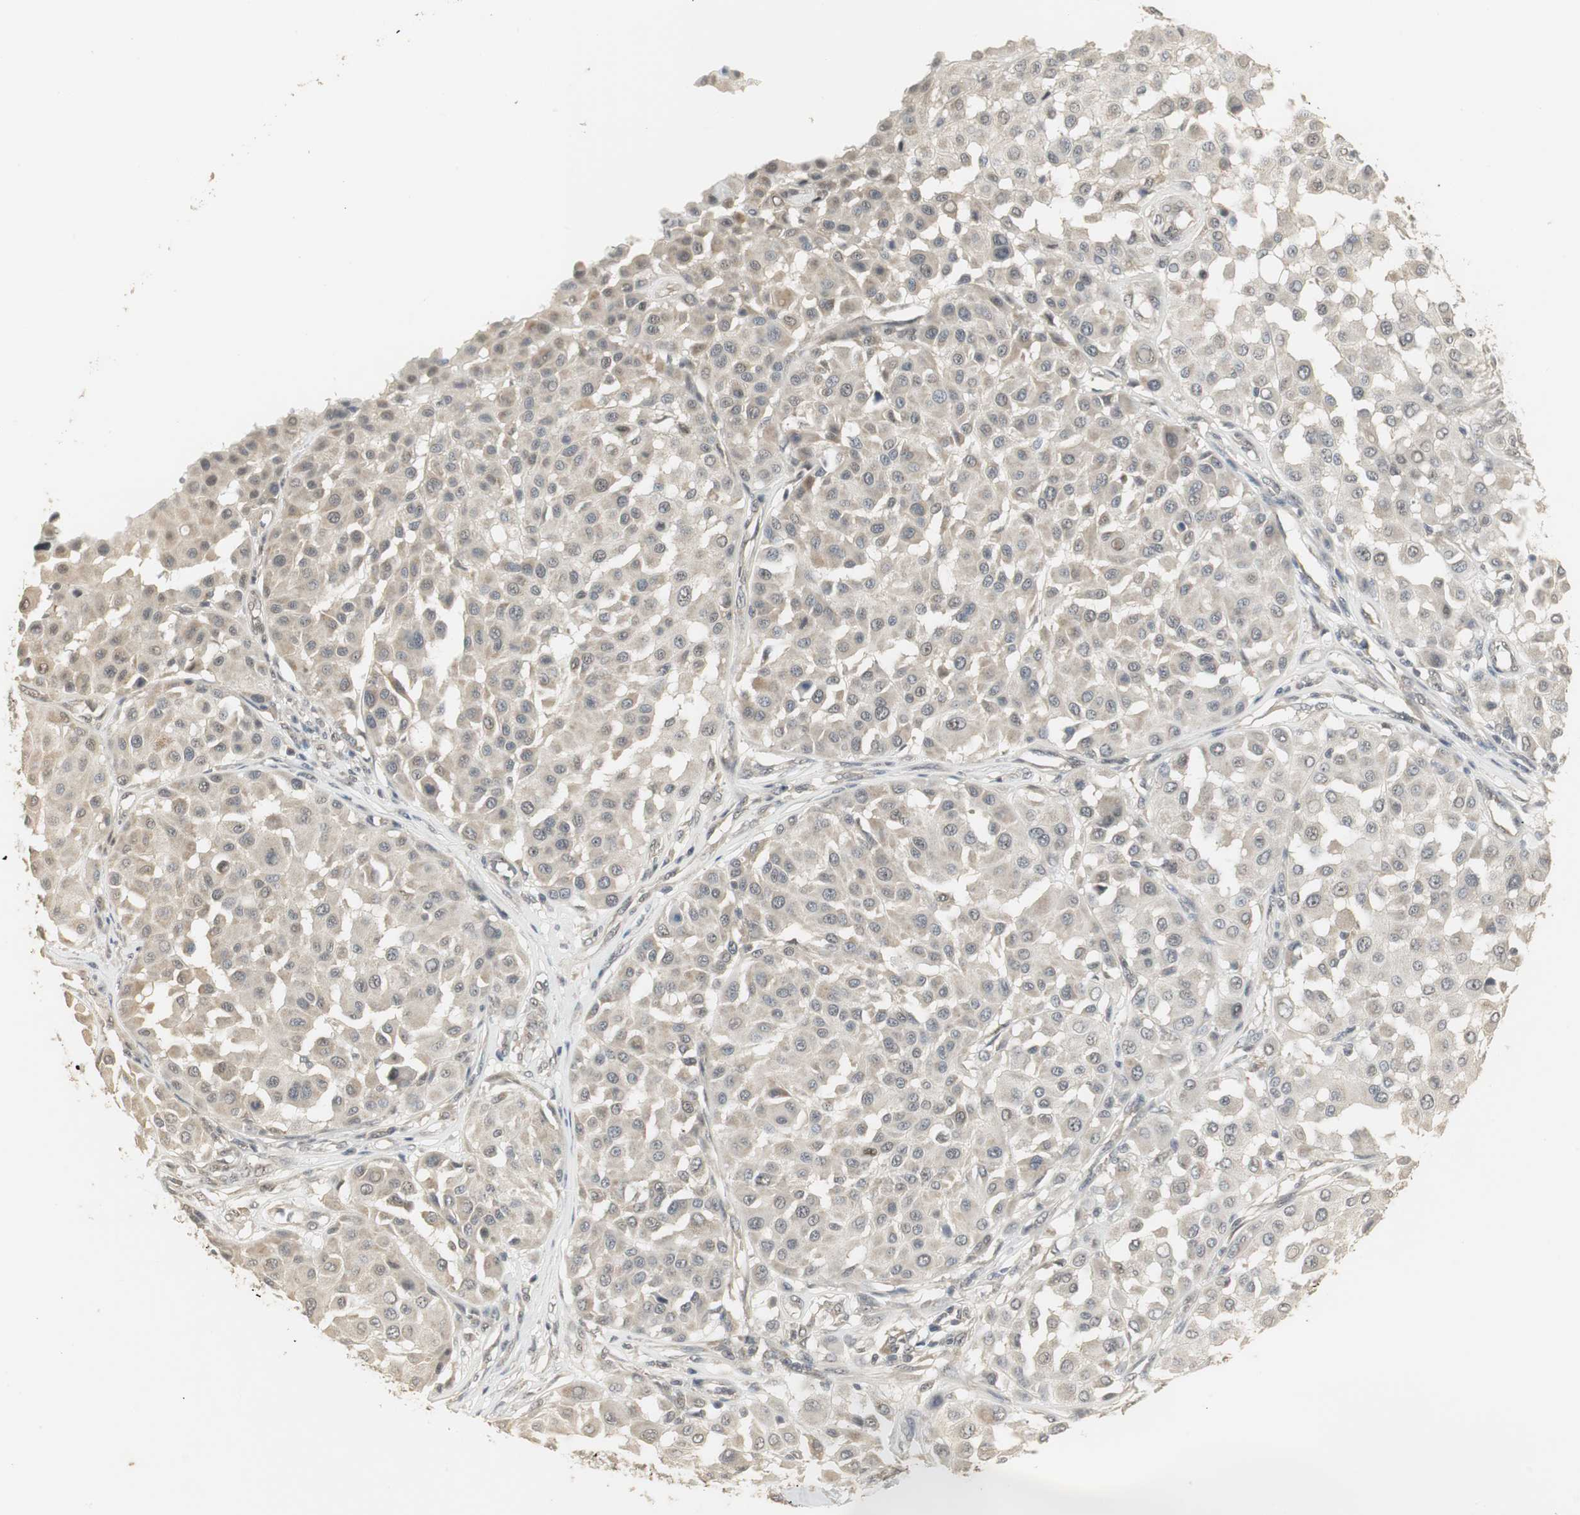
{"staining": {"intensity": "weak", "quantity": "25%-75%", "location": "nuclear"}, "tissue": "melanoma", "cell_type": "Tumor cells", "image_type": "cancer", "snomed": [{"axis": "morphology", "description": "Malignant melanoma, Metastatic site"}, {"axis": "topography", "description": "Soft tissue"}], "caption": "Protein analysis of malignant melanoma (metastatic site) tissue exhibits weak nuclear expression in approximately 25%-75% of tumor cells. (IHC, brightfield microscopy, high magnification).", "gene": "ELOA", "patient": {"sex": "male", "age": 41}}